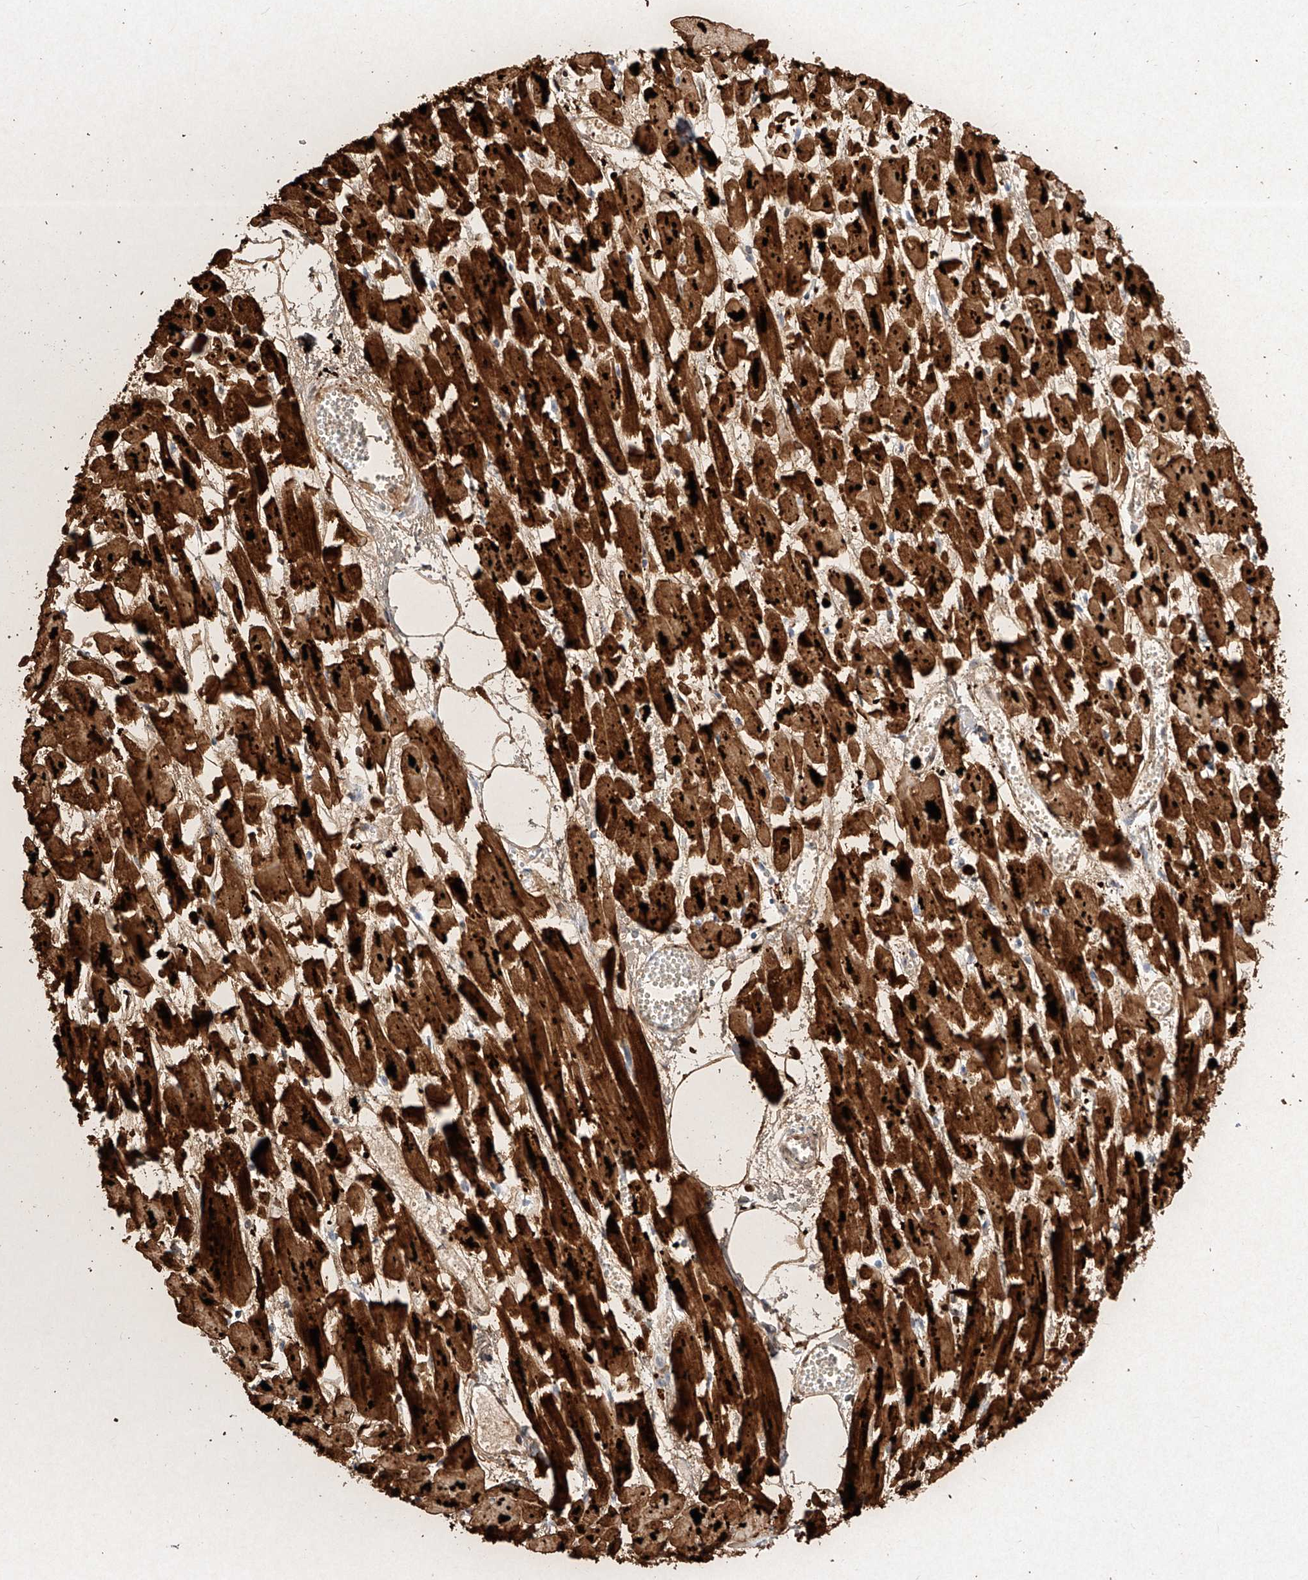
{"staining": {"intensity": "strong", "quantity": ">75%", "location": "cytoplasmic/membranous"}, "tissue": "heart muscle", "cell_type": "Cardiomyocytes", "image_type": "normal", "snomed": [{"axis": "morphology", "description": "Normal tissue, NOS"}, {"axis": "topography", "description": "Heart"}], "caption": "Immunohistochemical staining of unremarkable human heart muscle shows high levels of strong cytoplasmic/membranous staining in approximately >75% of cardiomyocytes.", "gene": "SEMA3B", "patient": {"sex": "female", "age": 64}}